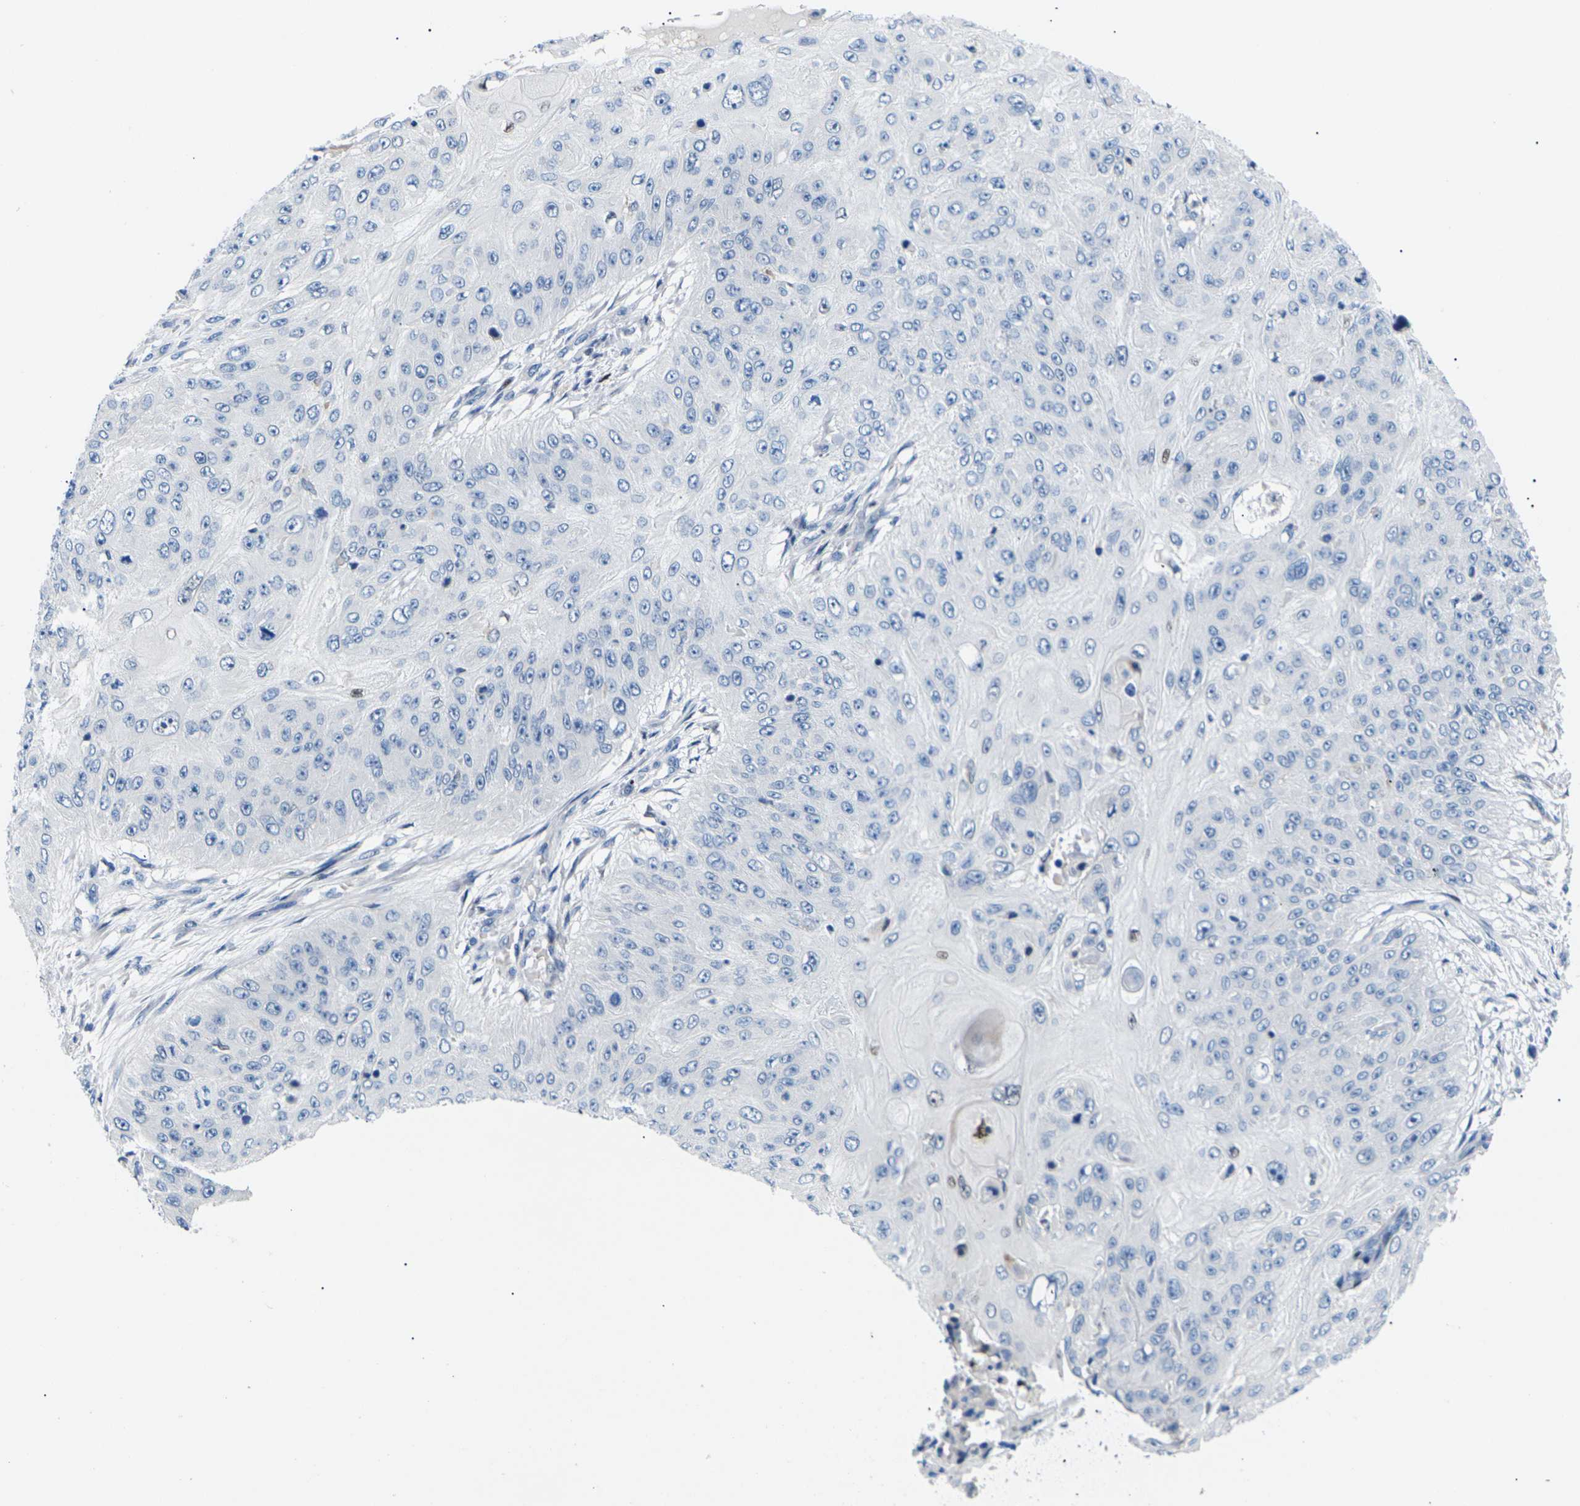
{"staining": {"intensity": "negative", "quantity": "none", "location": "none"}, "tissue": "skin cancer", "cell_type": "Tumor cells", "image_type": "cancer", "snomed": [{"axis": "morphology", "description": "Squamous cell carcinoma, NOS"}, {"axis": "topography", "description": "Skin"}], "caption": "High power microscopy photomicrograph of an IHC image of squamous cell carcinoma (skin), revealing no significant positivity in tumor cells. (DAB (3,3'-diaminobenzidine) IHC, high magnification).", "gene": "RPS6KA3", "patient": {"sex": "female", "age": 80}}